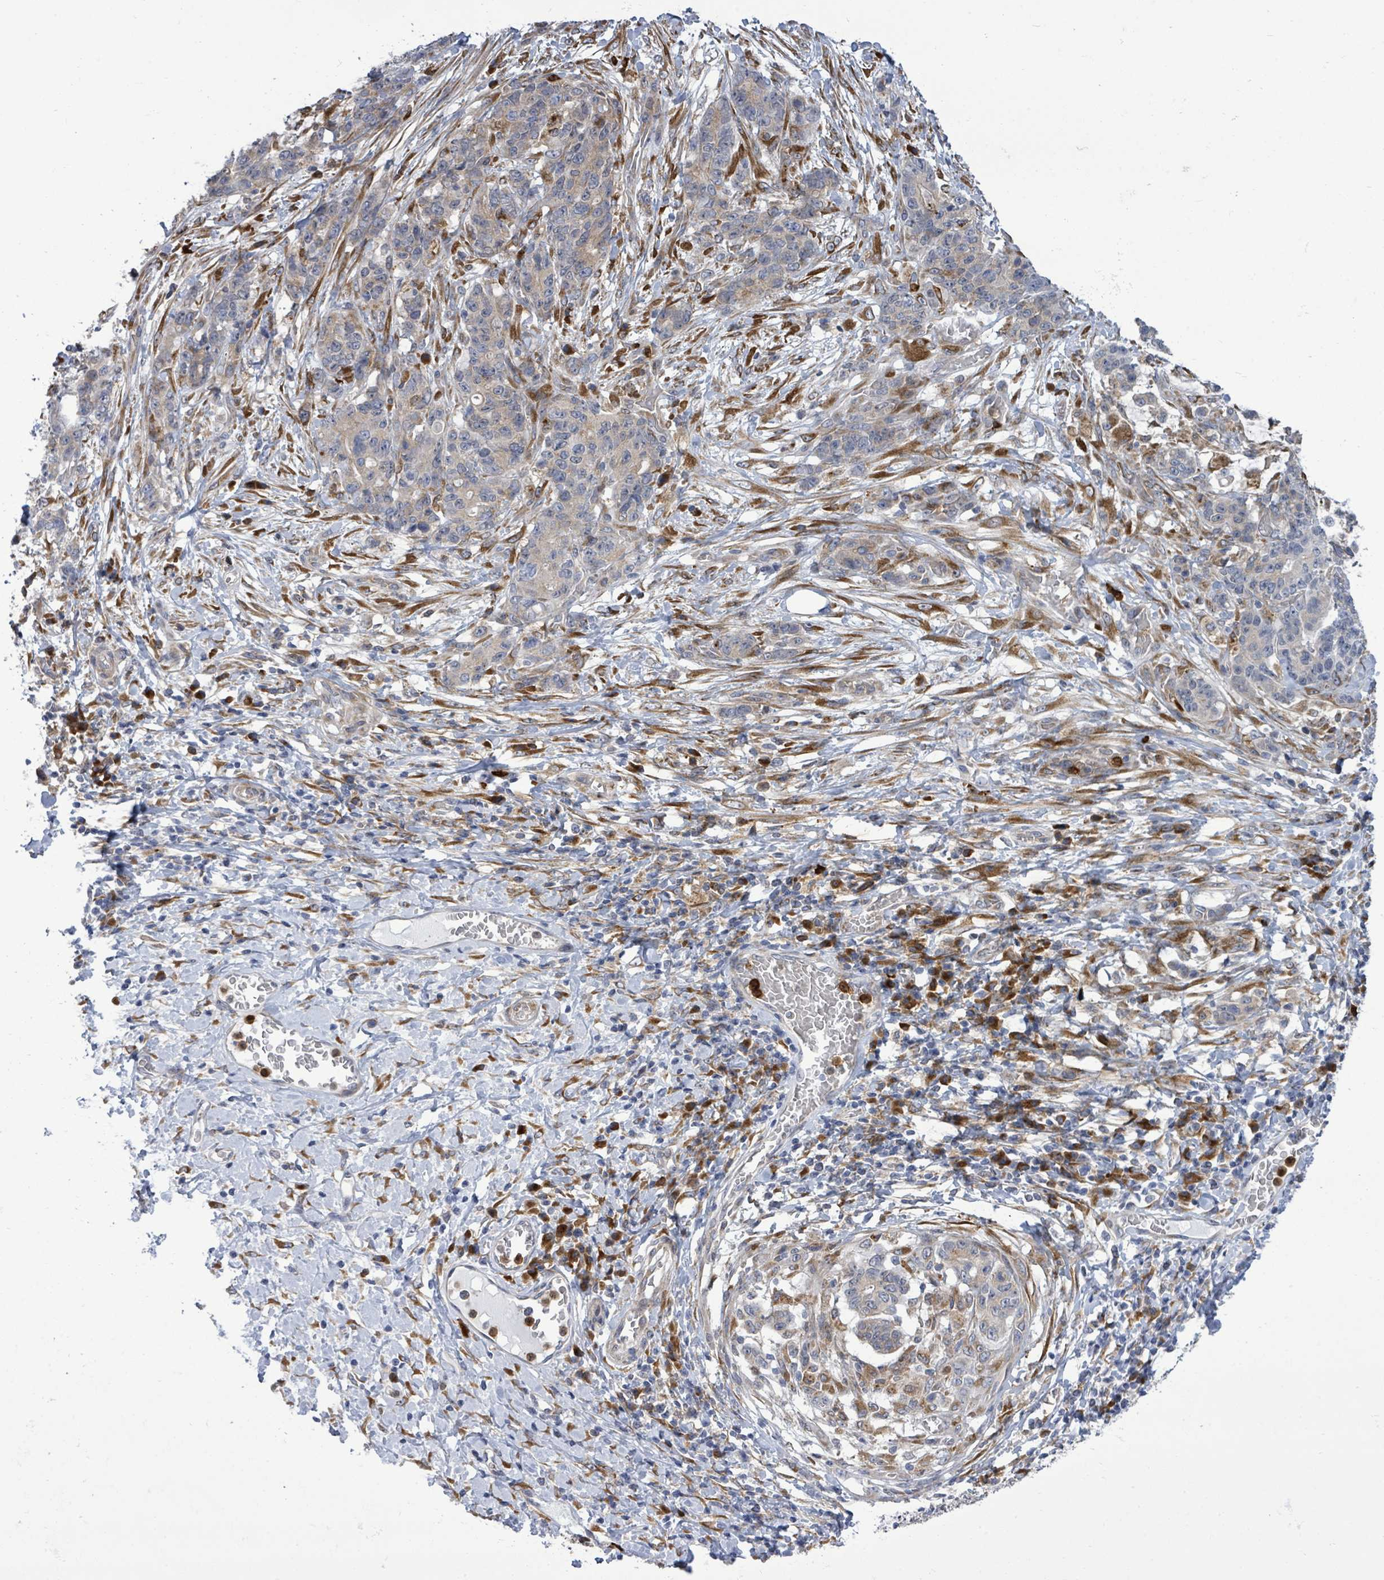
{"staining": {"intensity": "weak", "quantity": "25%-75%", "location": "cytoplasmic/membranous"}, "tissue": "stomach cancer", "cell_type": "Tumor cells", "image_type": "cancer", "snomed": [{"axis": "morphology", "description": "Normal tissue, NOS"}, {"axis": "morphology", "description": "Adenocarcinoma, NOS"}, {"axis": "topography", "description": "Stomach"}], "caption": "About 25%-75% of tumor cells in human stomach cancer show weak cytoplasmic/membranous protein positivity as visualized by brown immunohistochemical staining.", "gene": "SAR1A", "patient": {"sex": "female", "age": 64}}